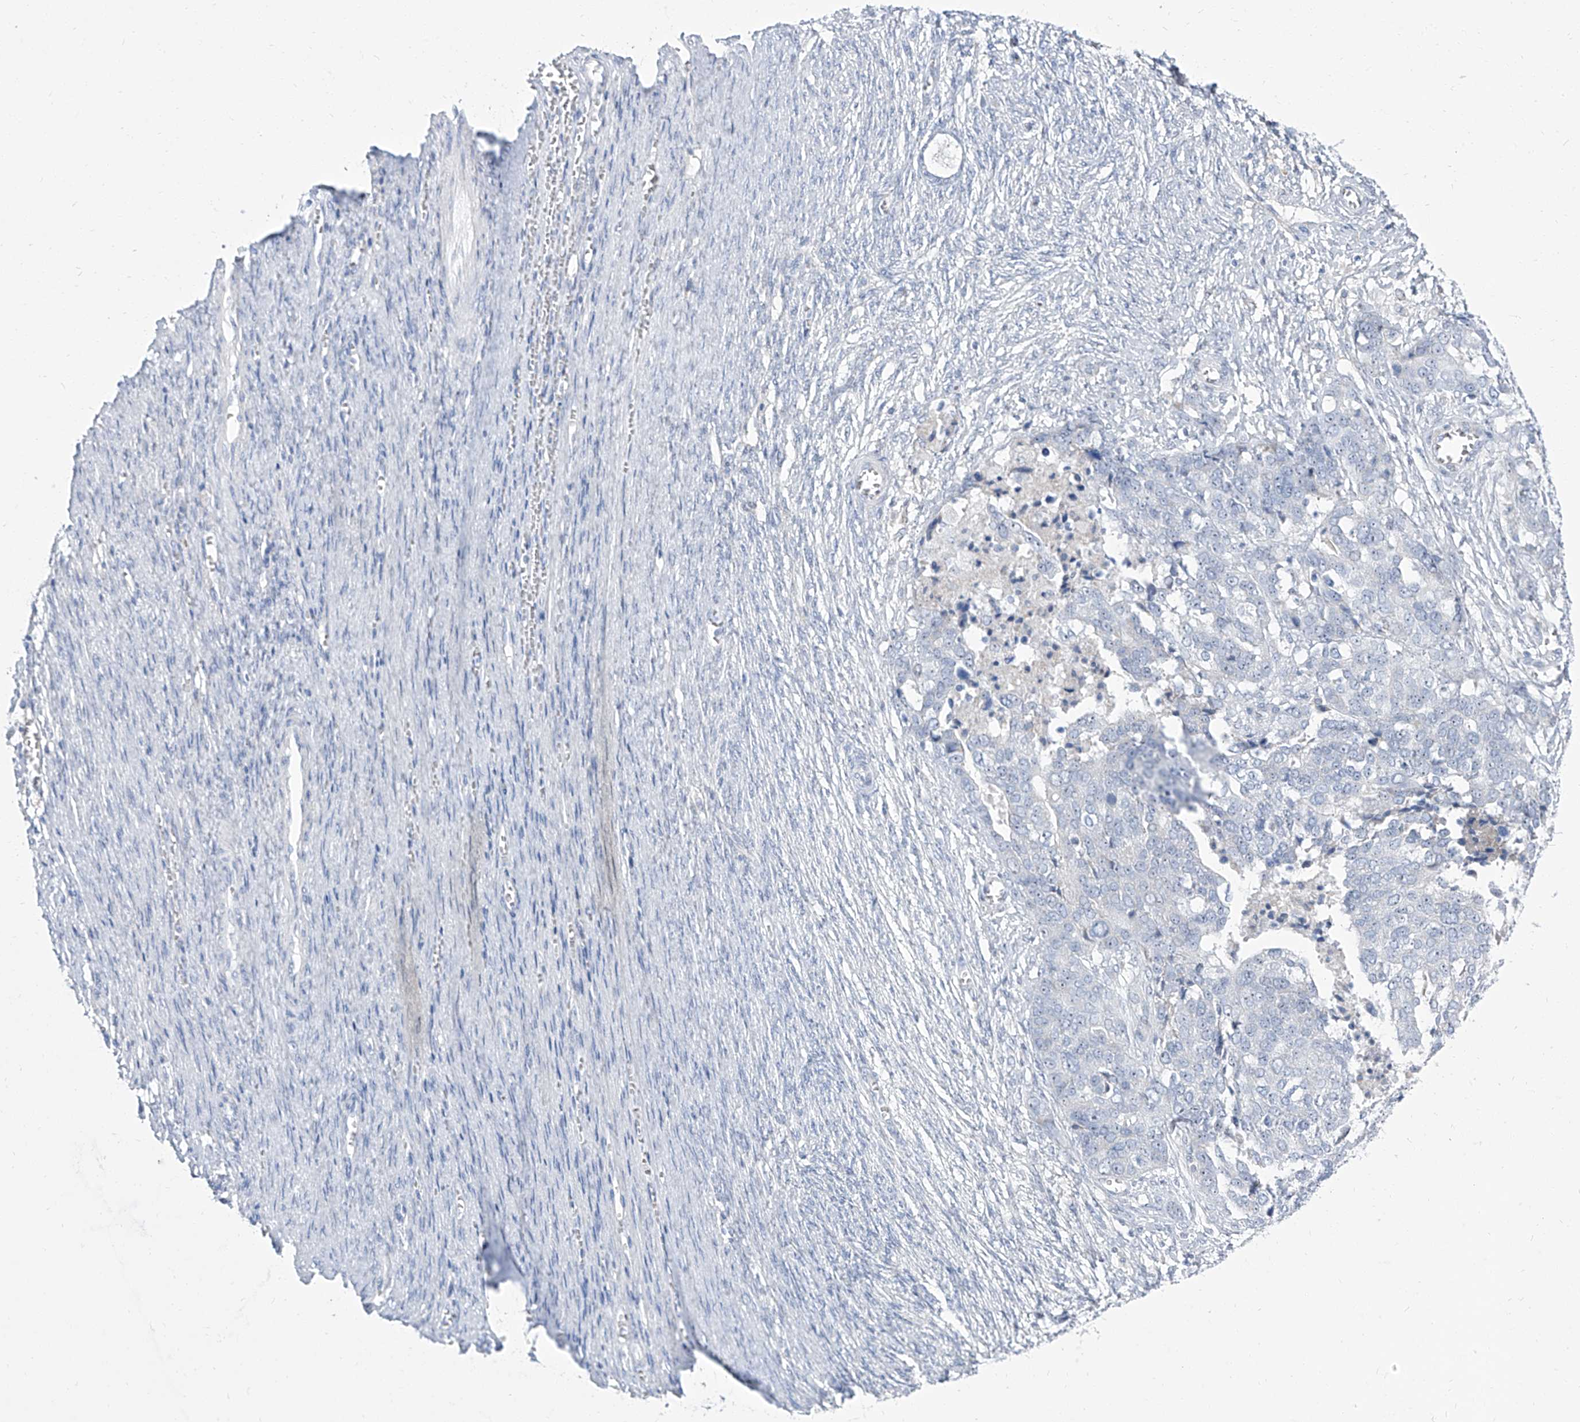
{"staining": {"intensity": "negative", "quantity": "none", "location": "none"}, "tissue": "ovarian cancer", "cell_type": "Tumor cells", "image_type": "cancer", "snomed": [{"axis": "morphology", "description": "Cystadenocarcinoma, serous, NOS"}, {"axis": "topography", "description": "Ovary"}], "caption": "Tumor cells show no significant protein expression in ovarian cancer (serous cystadenocarcinoma).", "gene": "TXLNB", "patient": {"sex": "female", "age": 44}}